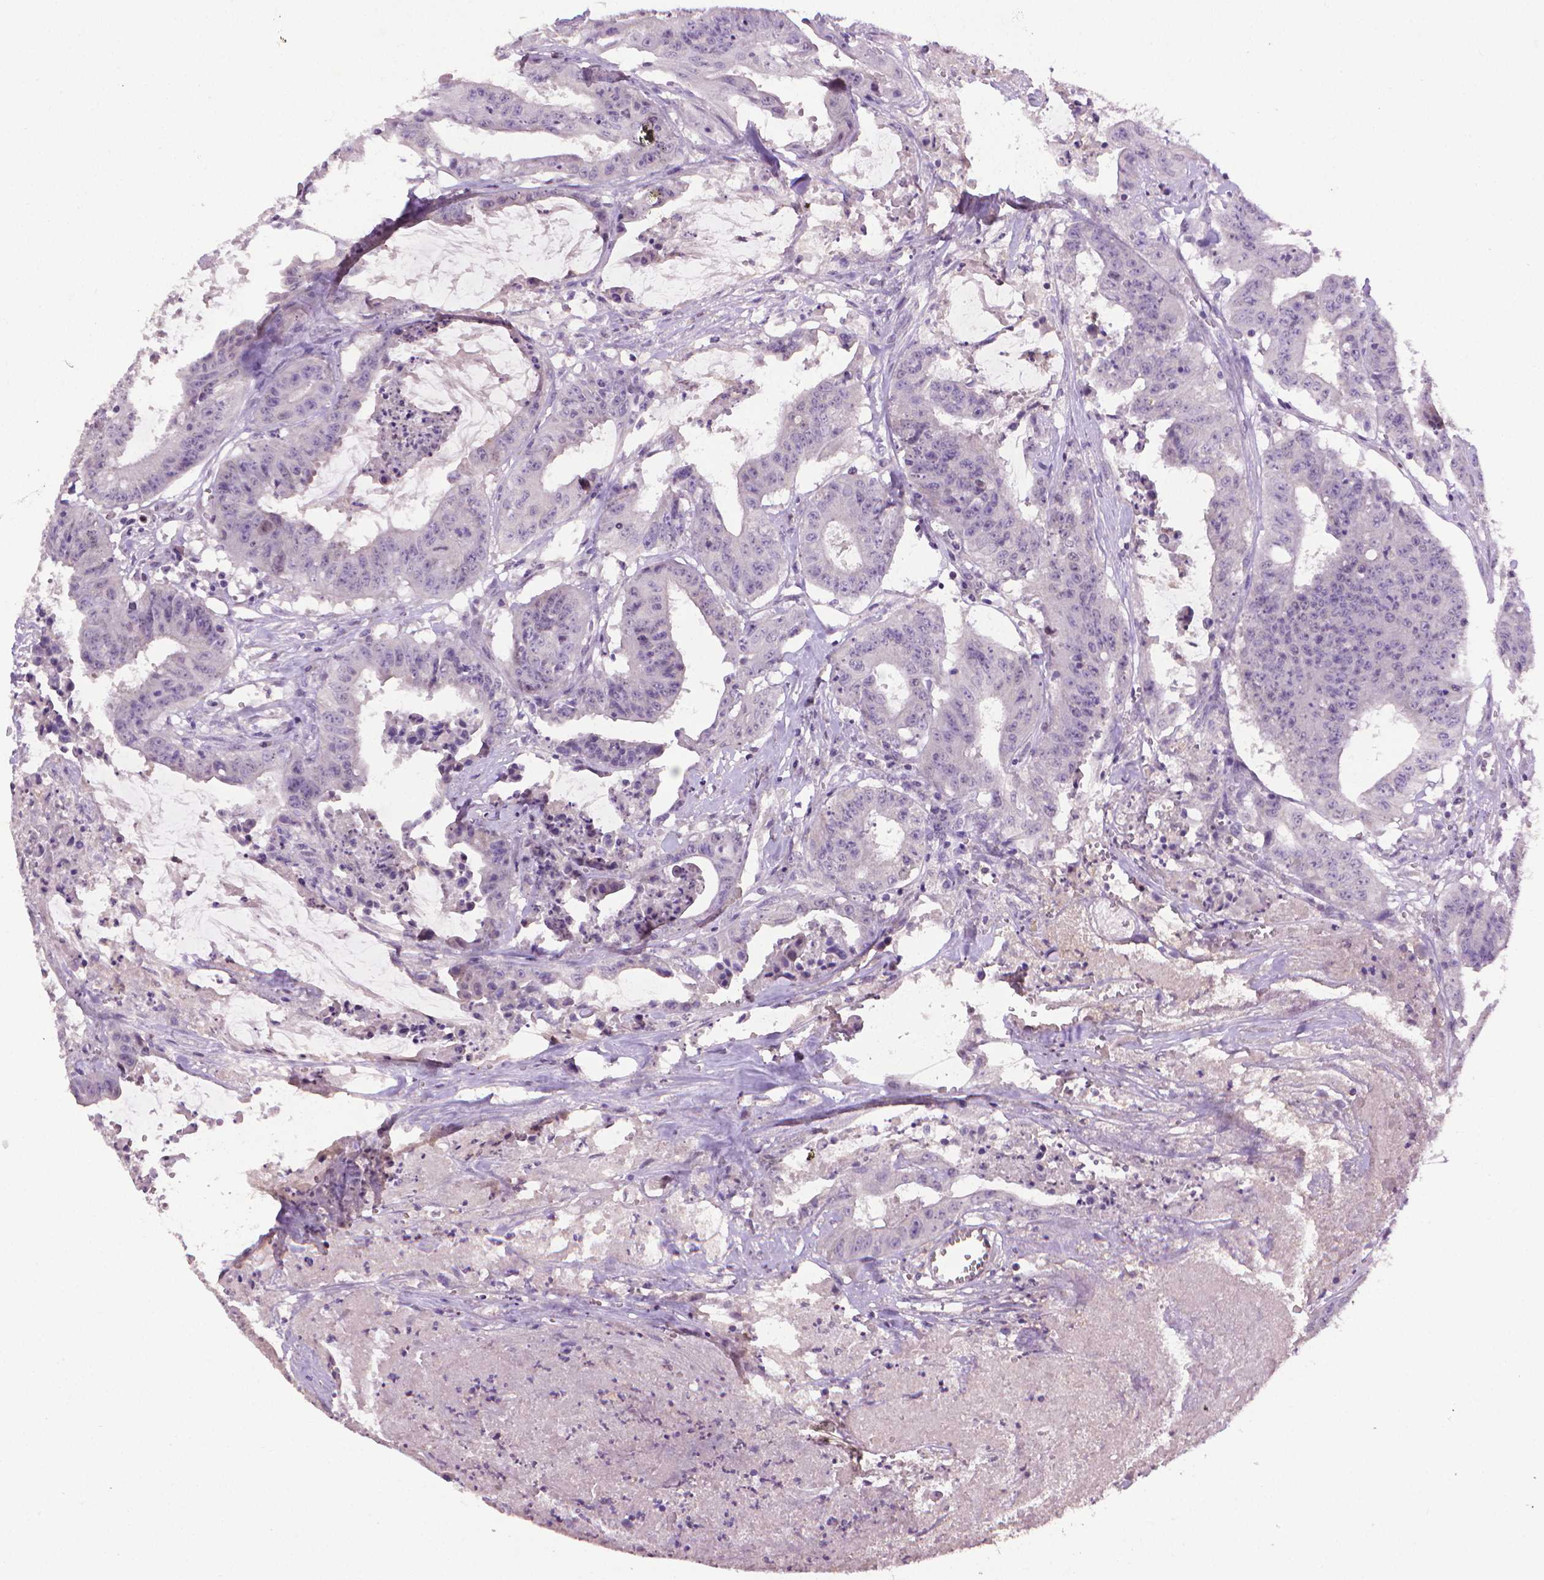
{"staining": {"intensity": "negative", "quantity": "none", "location": "none"}, "tissue": "colorectal cancer", "cell_type": "Tumor cells", "image_type": "cancer", "snomed": [{"axis": "morphology", "description": "Adenocarcinoma, NOS"}, {"axis": "topography", "description": "Colon"}], "caption": "Tumor cells show no significant protein staining in colorectal cancer (adenocarcinoma).", "gene": "CDKN2D", "patient": {"sex": "male", "age": 33}}